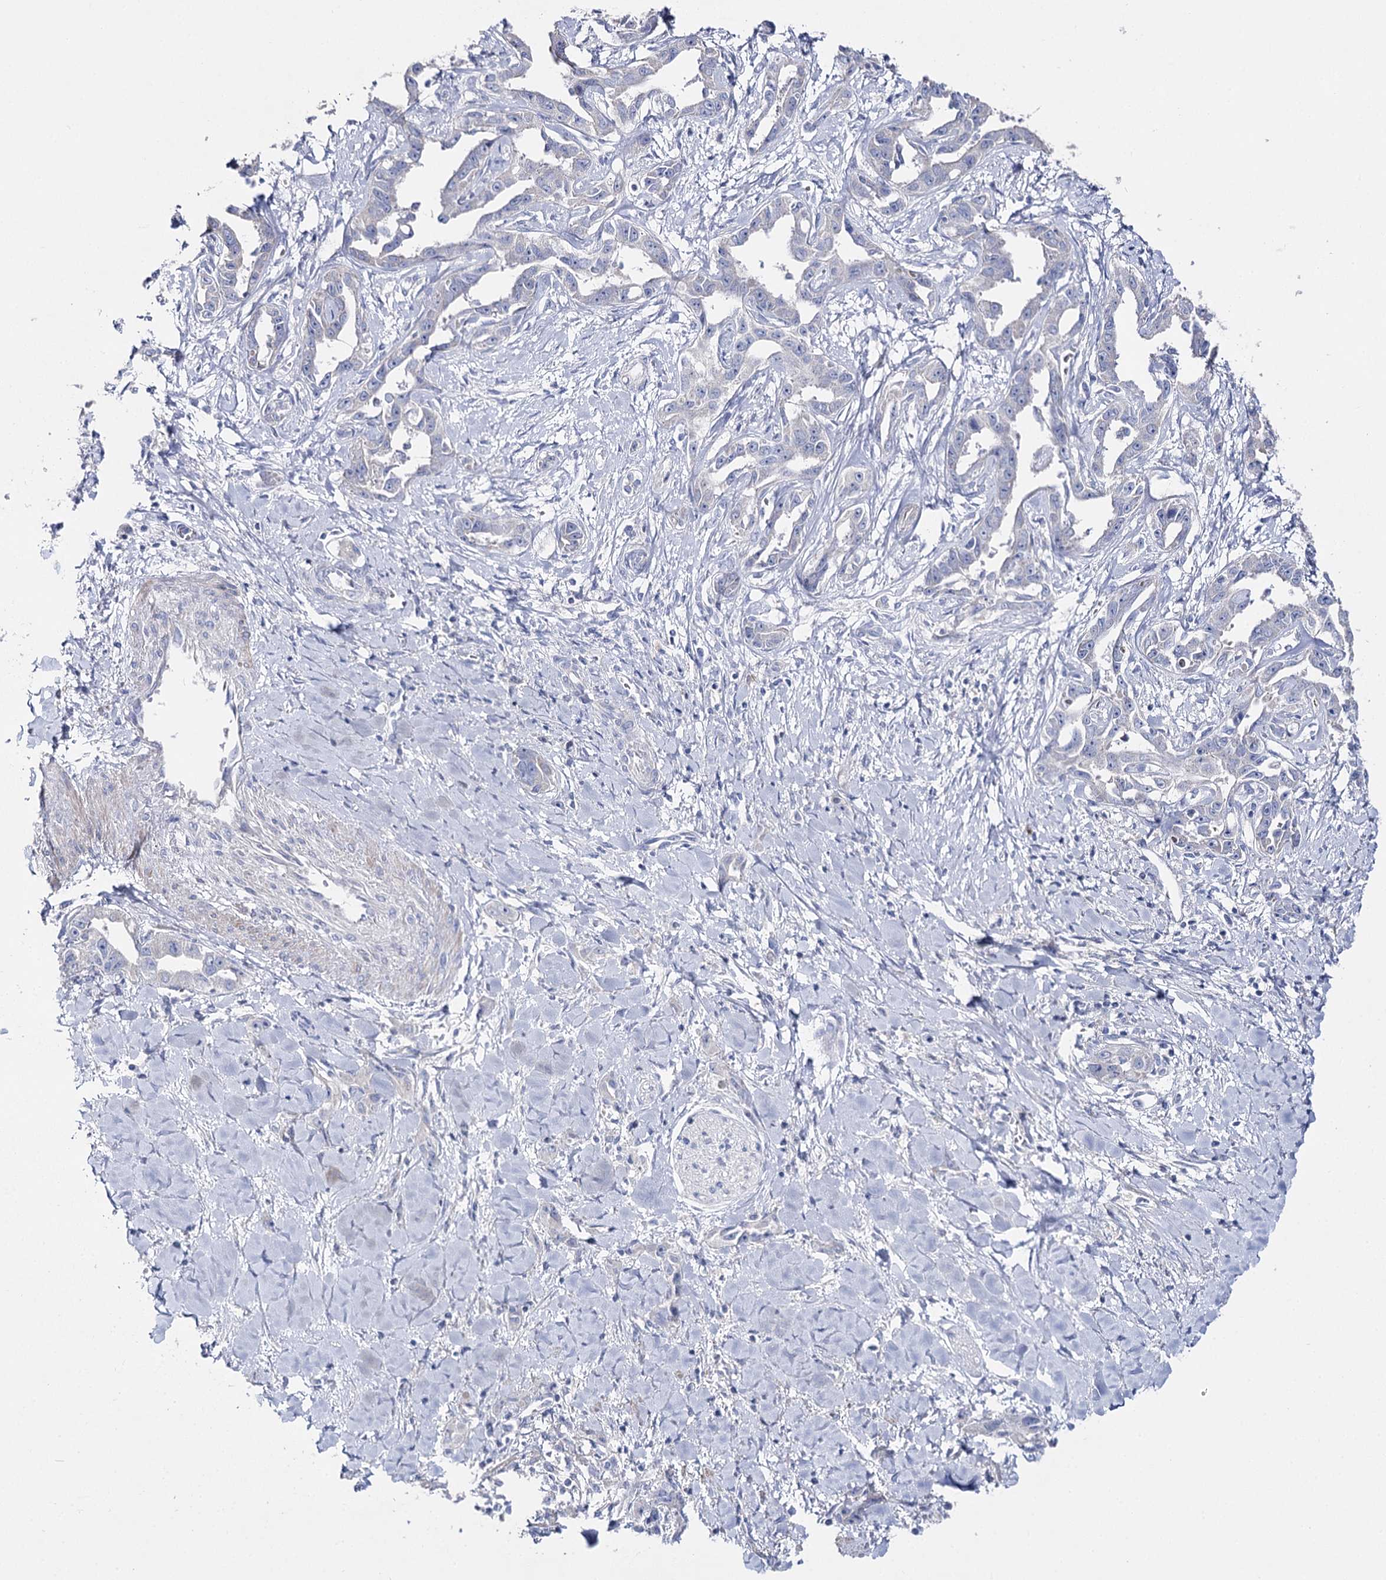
{"staining": {"intensity": "negative", "quantity": "none", "location": "none"}, "tissue": "liver cancer", "cell_type": "Tumor cells", "image_type": "cancer", "snomed": [{"axis": "morphology", "description": "Cholangiocarcinoma"}, {"axis": "topography", "description": "Liver"}], "caption": "High magnification brightfield microscopy of liver cancer stained with DAB (brown) and counterstained with hematoxylin (blue): tumor cells show no significant staining.", "gene": "NRAP", "patient": {"sex": "male", "age": 59}}